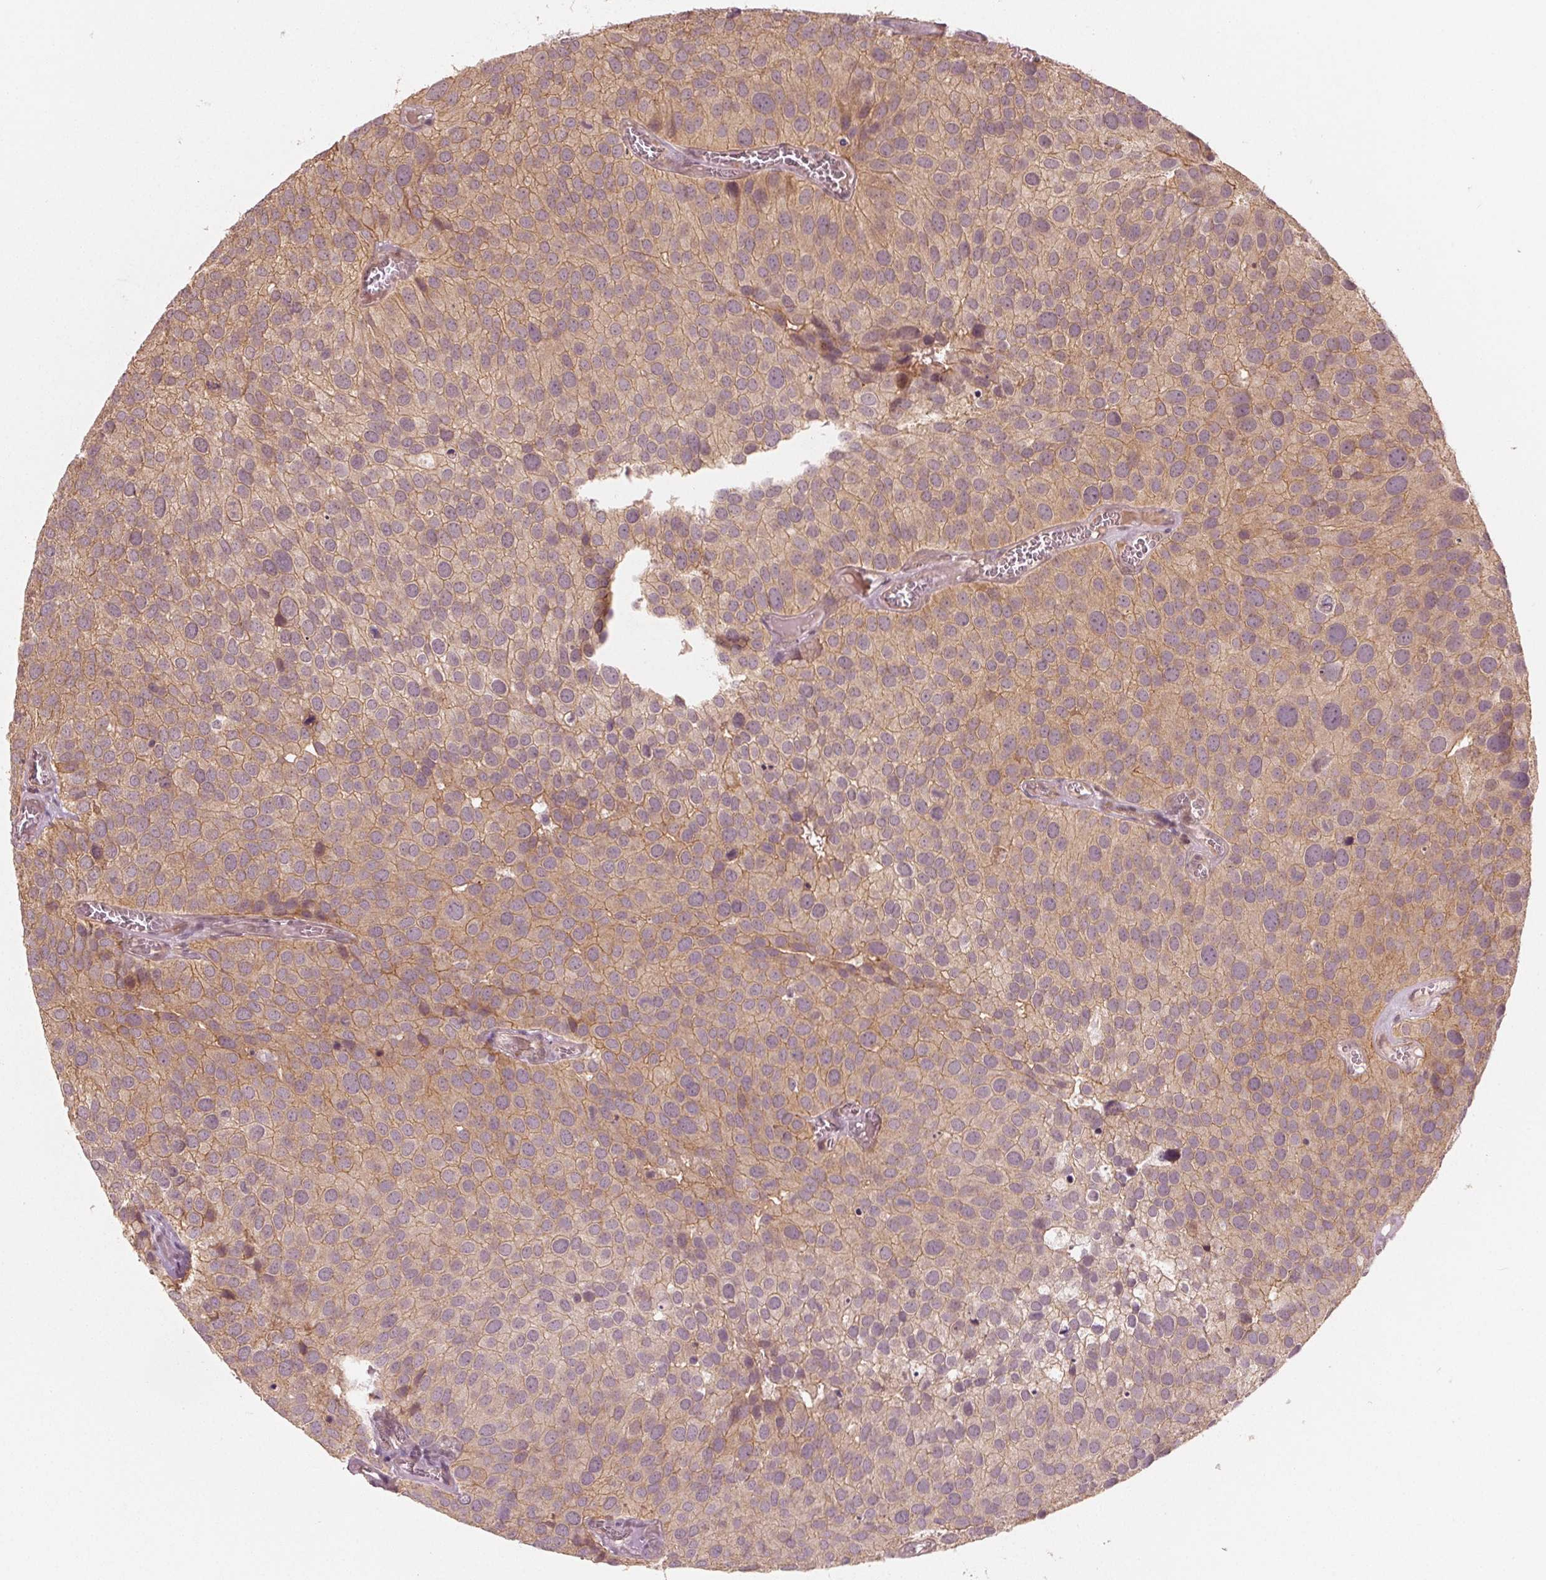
{"staining": {"intensity": "moderate", "quantity": ">75%", "location": "cytoplasmic/membranous"}, "tissue": "urothelial cancer", "cell_type": "Tumor cells", "image_type": "cancer", "snomed": [{"axis": "morphology", "description": "Urothelial carcinoma, Low grade"}, {"axis": "topography", "description": "Urinary bladder"}], "caption": "Immunohistochemistry (IHC) (DAB (3,3'-diaminobenzidine)) staining of urothelial carcinoma (low-grade) displays moderate cytoplasmic/membranous protein positivity in approximately >75% of tumor cells. The staining was performed using DAB (3,3'-diaminobenzidine) to visualize the protein expression in brown, while the nuclei were stained in blue with hematoxylin (Magnification: 20x).", "gene": "CLBA1", "patient": {"sex": "female", "age": 69}}